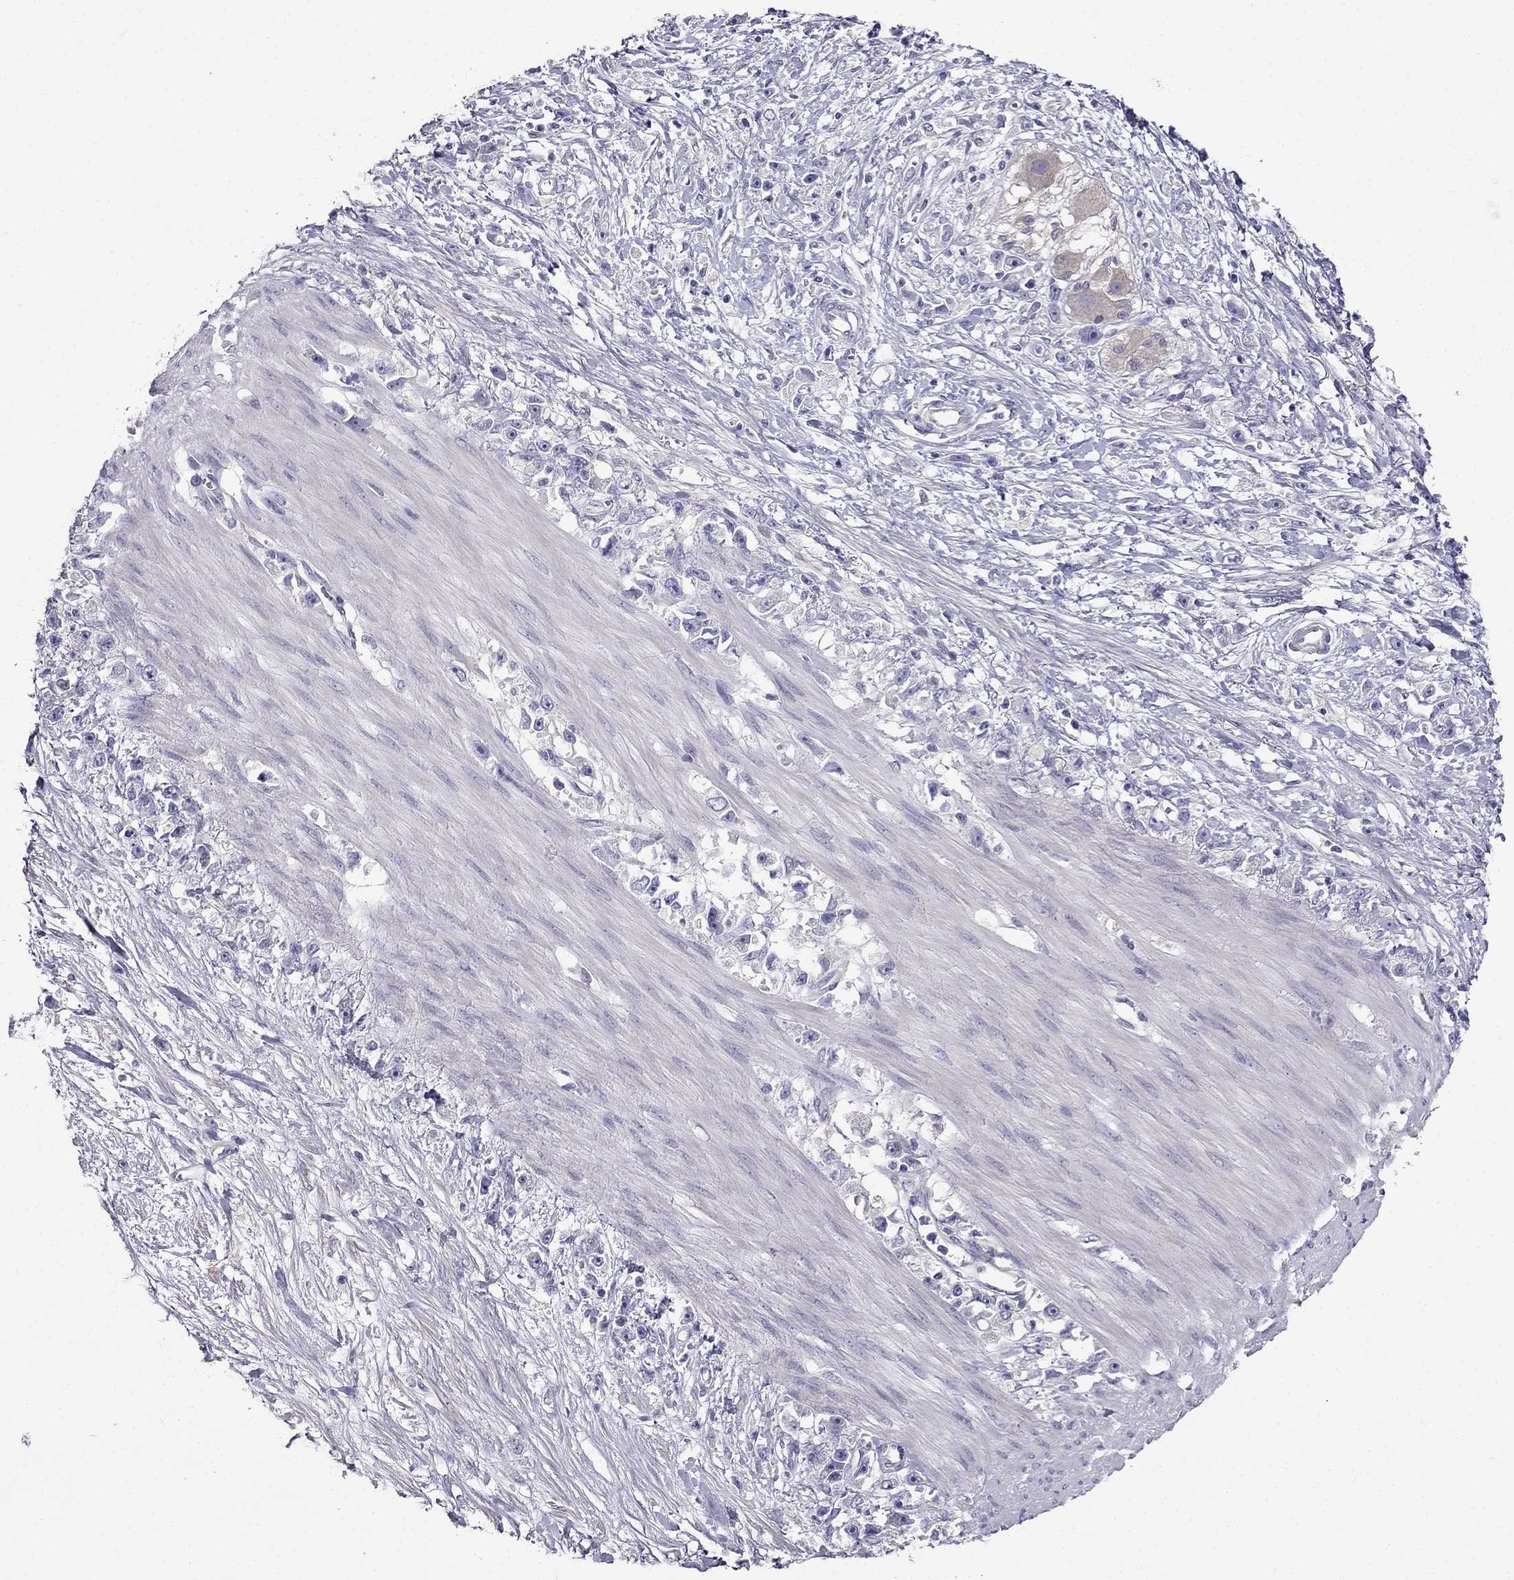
{"staining": {"intensity": "negative", "quantity": "none", "location": "none"}, "tissue": "stomach cancer", "cell_type": "Tumor cells", "image_type": "cancer", "snomed": [{"axis": "morphology", "description": "Adenocarcinoma, NOS"}, {"axis": "topography", "description": "Stomach"}], "caption": "An IHC micrograph of adenocarcinoma (stomach) is shown. There is no staining in tumor cells of adenocarcinoma (stomach). (Brightfield microscopy of DAB immunohistochemistry at high magnification).", "gene": "SCNN1D", "patient": {"sex": "female", "age": 59}}